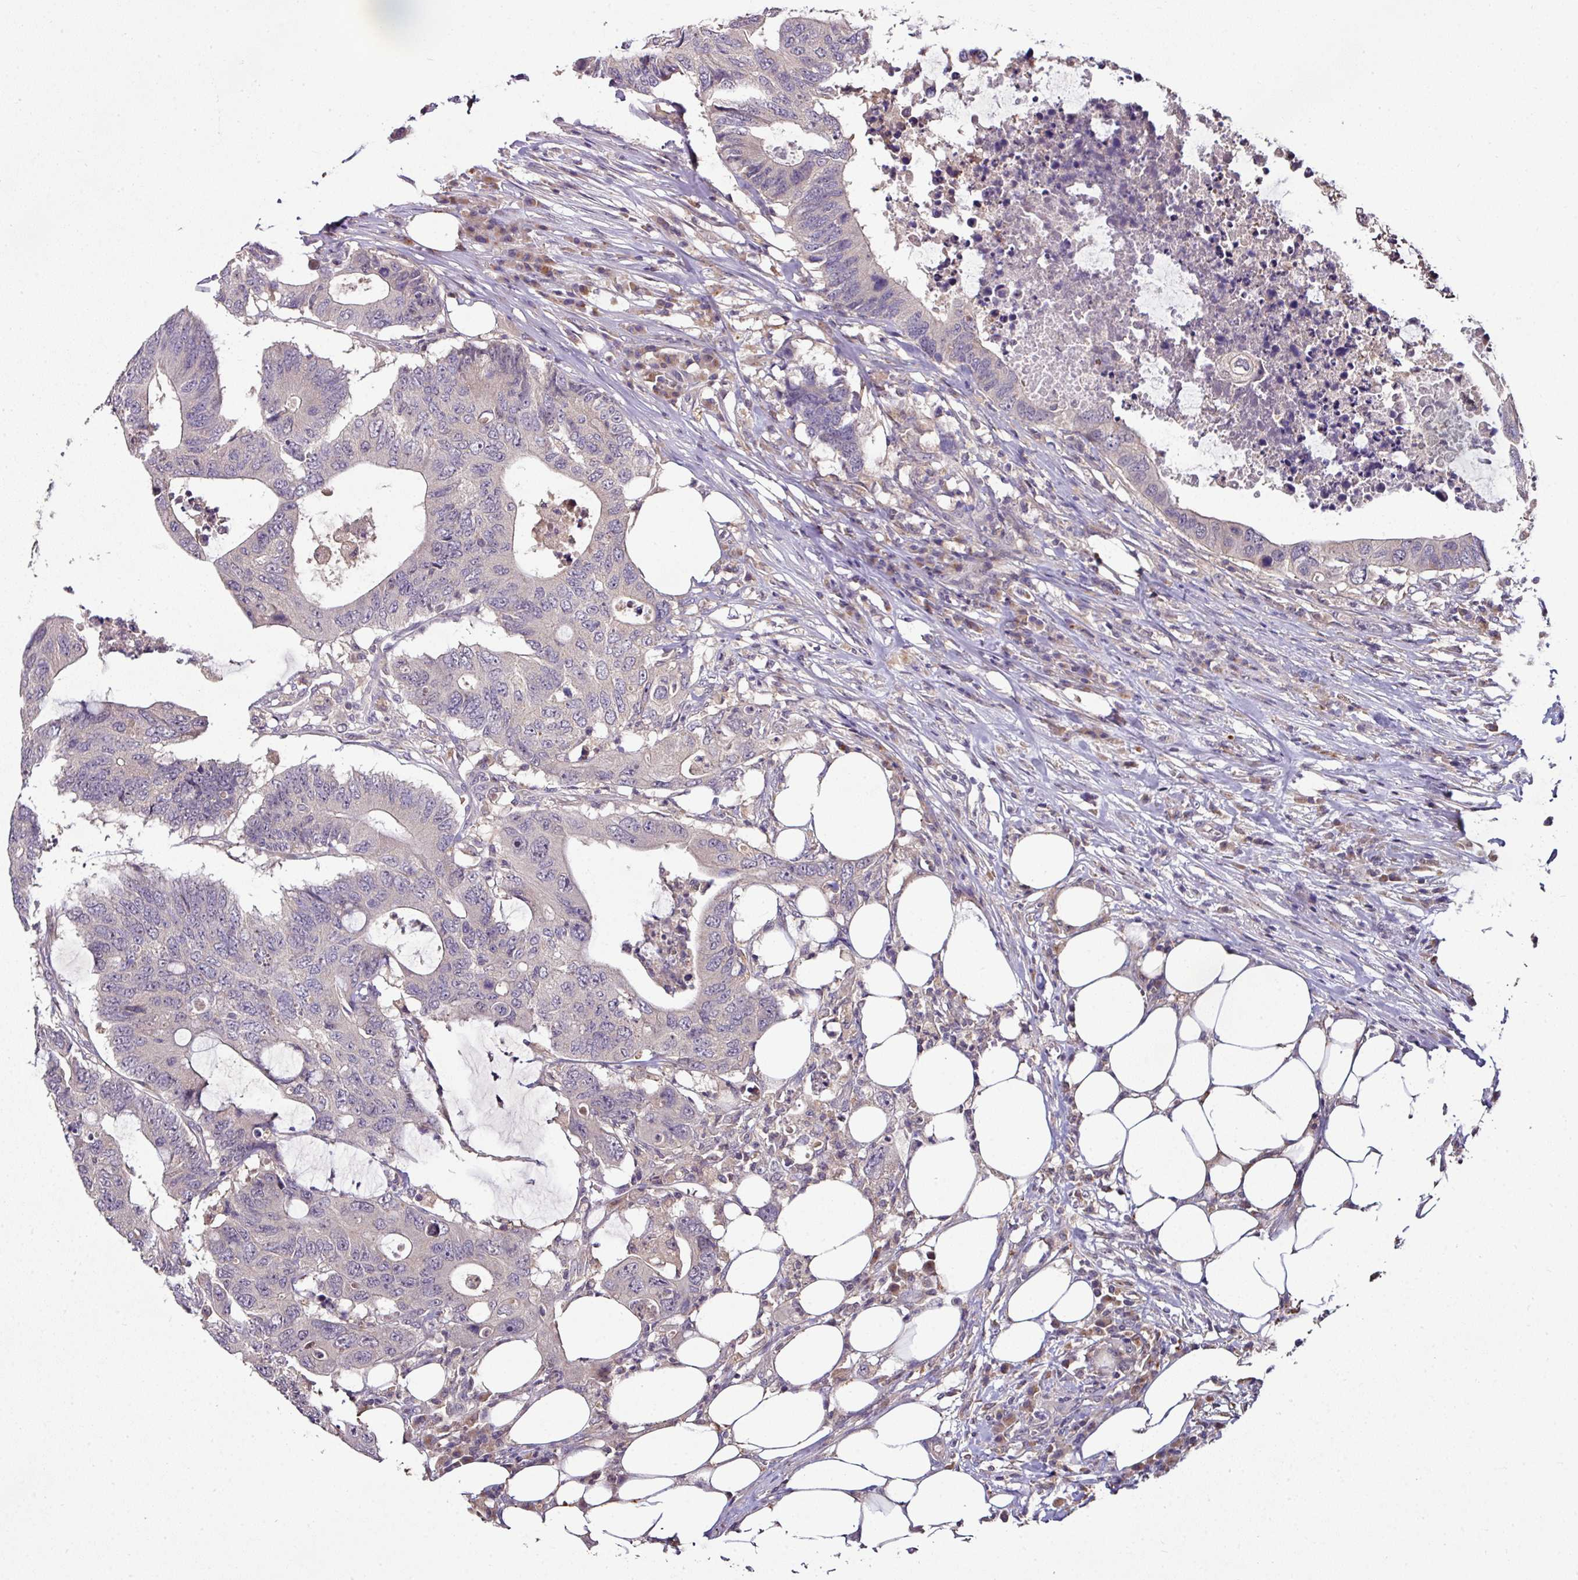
{"staining": {"intensity": "negative", "quantity": "none", "location": "none"}, "tissue": "colorectal cancer", "cell_type": "Tumor cells", "image_type": "cancer", "snomed": [{"axis": "morphology", "description": "Adenocarcinoma, NOS"}, {"axis": "topography", "description": "Colon"}], "caption": "This is a photomicrograph of immunohistochemistry staining of colorectal cancer (adenocarcinoma), which shows no staining in tumor cells. (IHC, brightfield microscopy, high magnification).", "gene": "AEBP2", "patient": {"sex": "male", "age": 71}}